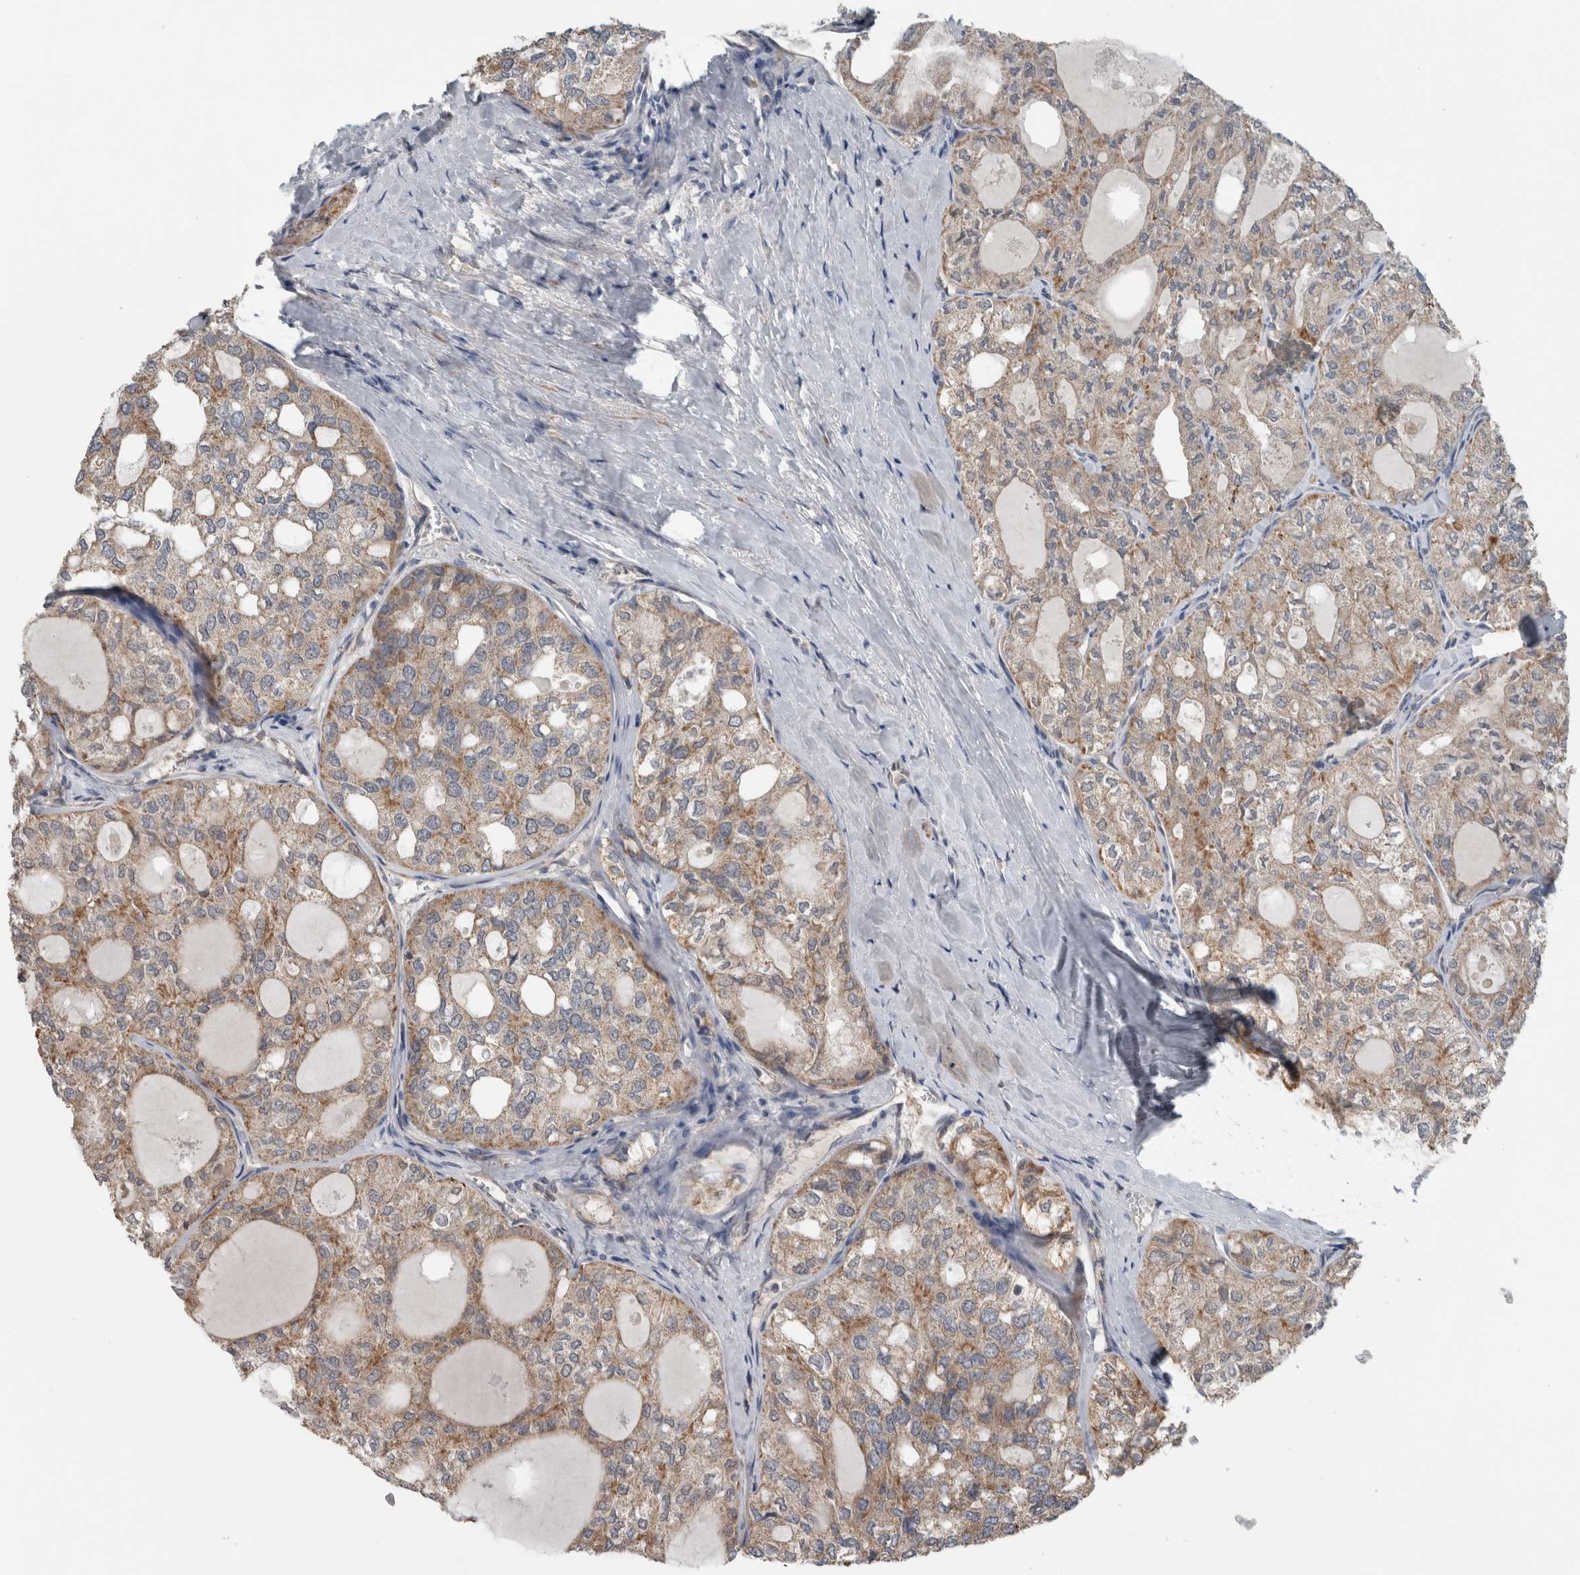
{"staining": {"intensity": "moderate", "quantity": "<25%", "location": "cytoplasmic/membranous"}, "tissue": "thyroid cancer", "cell_type": "Tumor cells", "image_type": "cancer", "snomed": [{"axis": "morphology", "description": "Follicular adenoma carcinoma, NOS"}, {"axis": "topography", "description": "Thyroid gland"}], "caption": "Thyroid cancer stained with a protein marker shows moderate staining in tumor cells.", "gene": "ARMC1", "patient": {"sex": "male", "age": 75}}